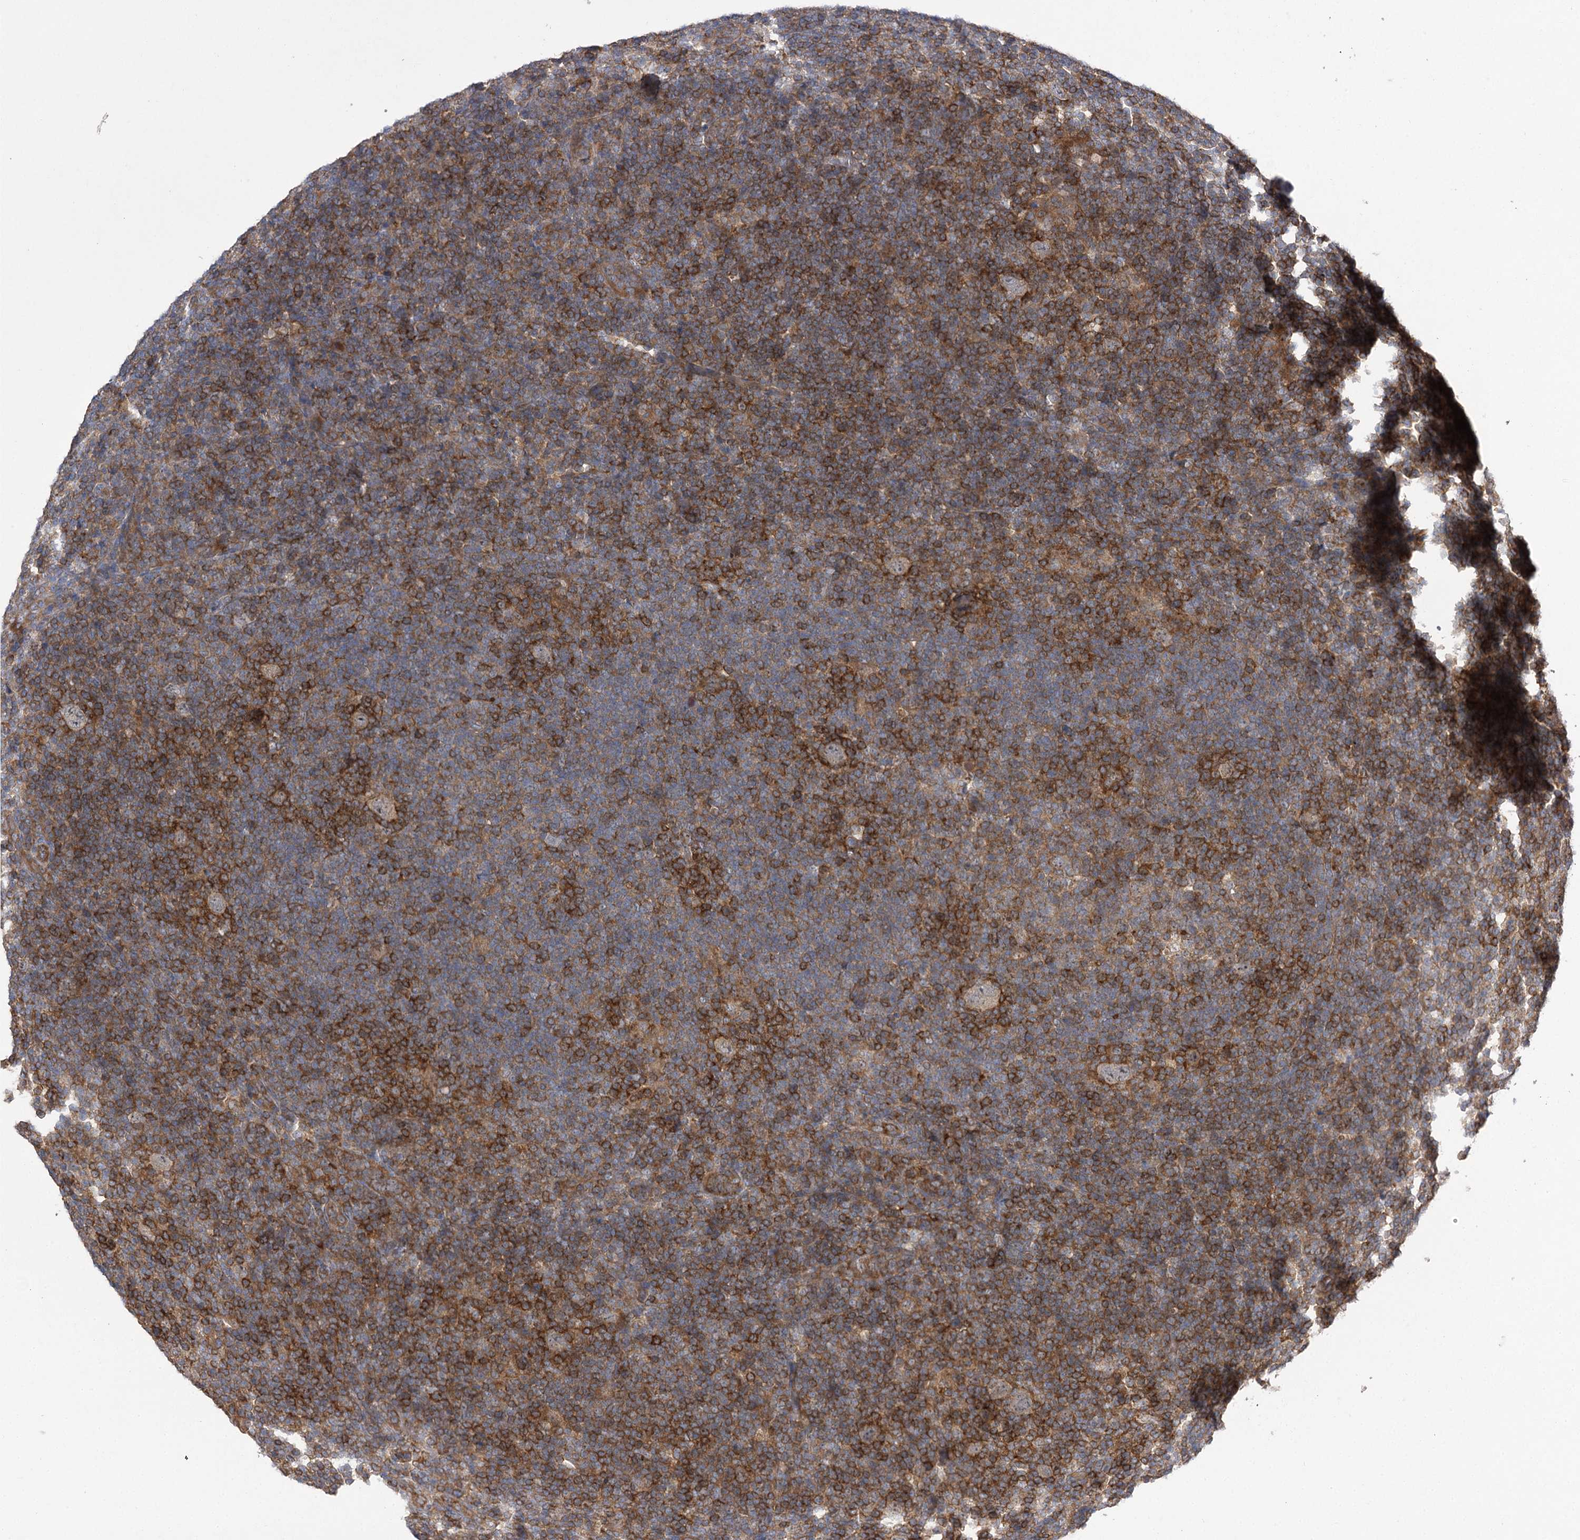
{"staining": {"intensity": "weak", "quantity": "25%-75%", "location": "cytoplasmic/membranous"}, "tissue": "lymphoma", "cell_type": "Tumor cells", "image_type": "cancer", "snomed": [{"axis": "morphology", "description": "Hodgkin's disease, NOS"}, {"axis": "topography", "description": "Lymph node"}], "caption": "This is a histology image of IHC staining of lymphoma, which shows weak staining in the cytoplasmic/membranous of tumor cells.", "gene": "BCR", "patient": {"sex": "female", "age": 57}}